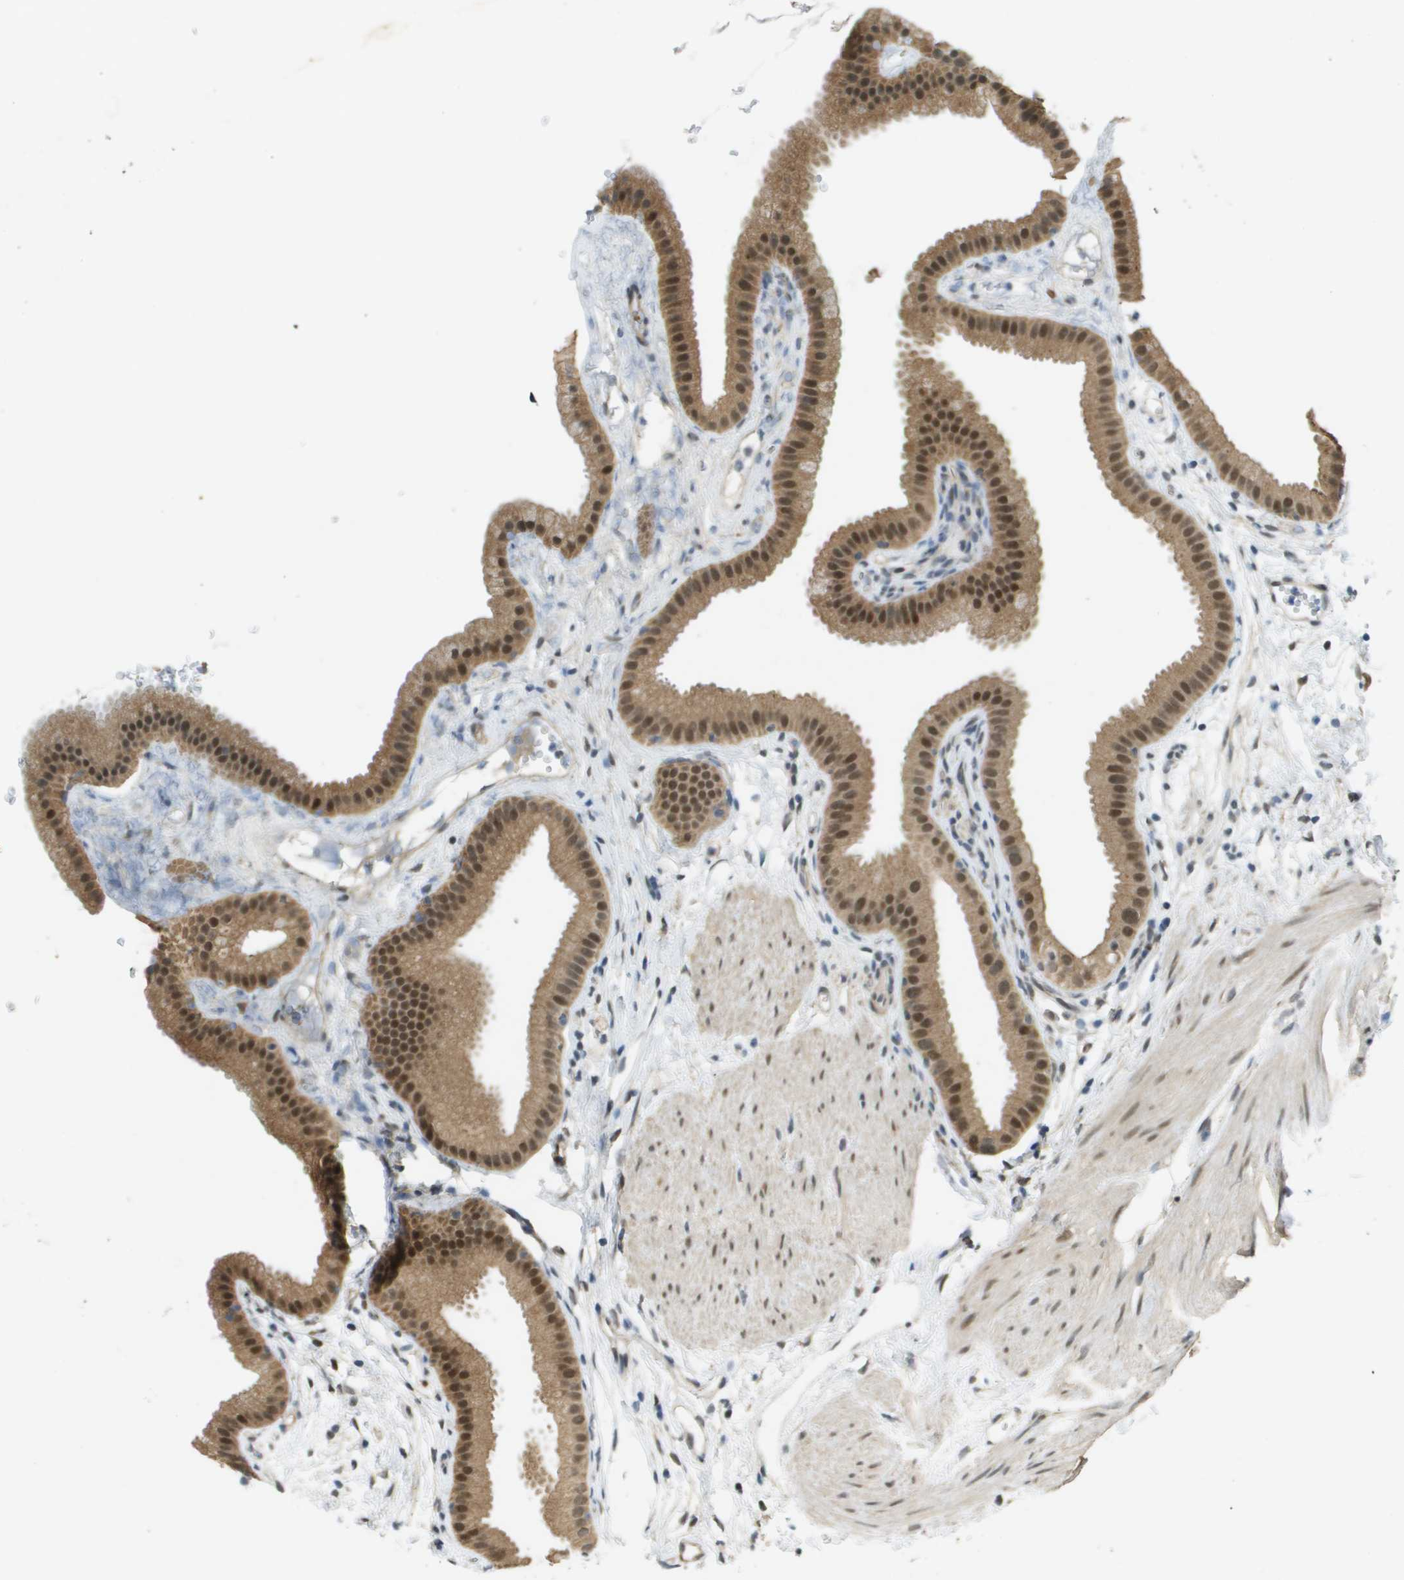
{"staining": {"intensity": "strong", "quantity": ">75%", "location": "cytoplasmic/membranous,nuclear"}, "tissue": "gallbladder", "cell_type": "Glandular cells", "image_type": "normal", "snomed": [{"axis": "morphology", "description": "Normal tissue, NOS"}, {"axis": "topography", "description": "Gallbladder"}], "caption": "An IHC histopathology image of unremarkable tissue is shown. Protein staining in brown highlights strong cytoplasmic/membranous,nuclear positivity in gallbladder within glandular cells.", "gene": "ARID1B", "patient": {"sex": "female", "age": 64}}